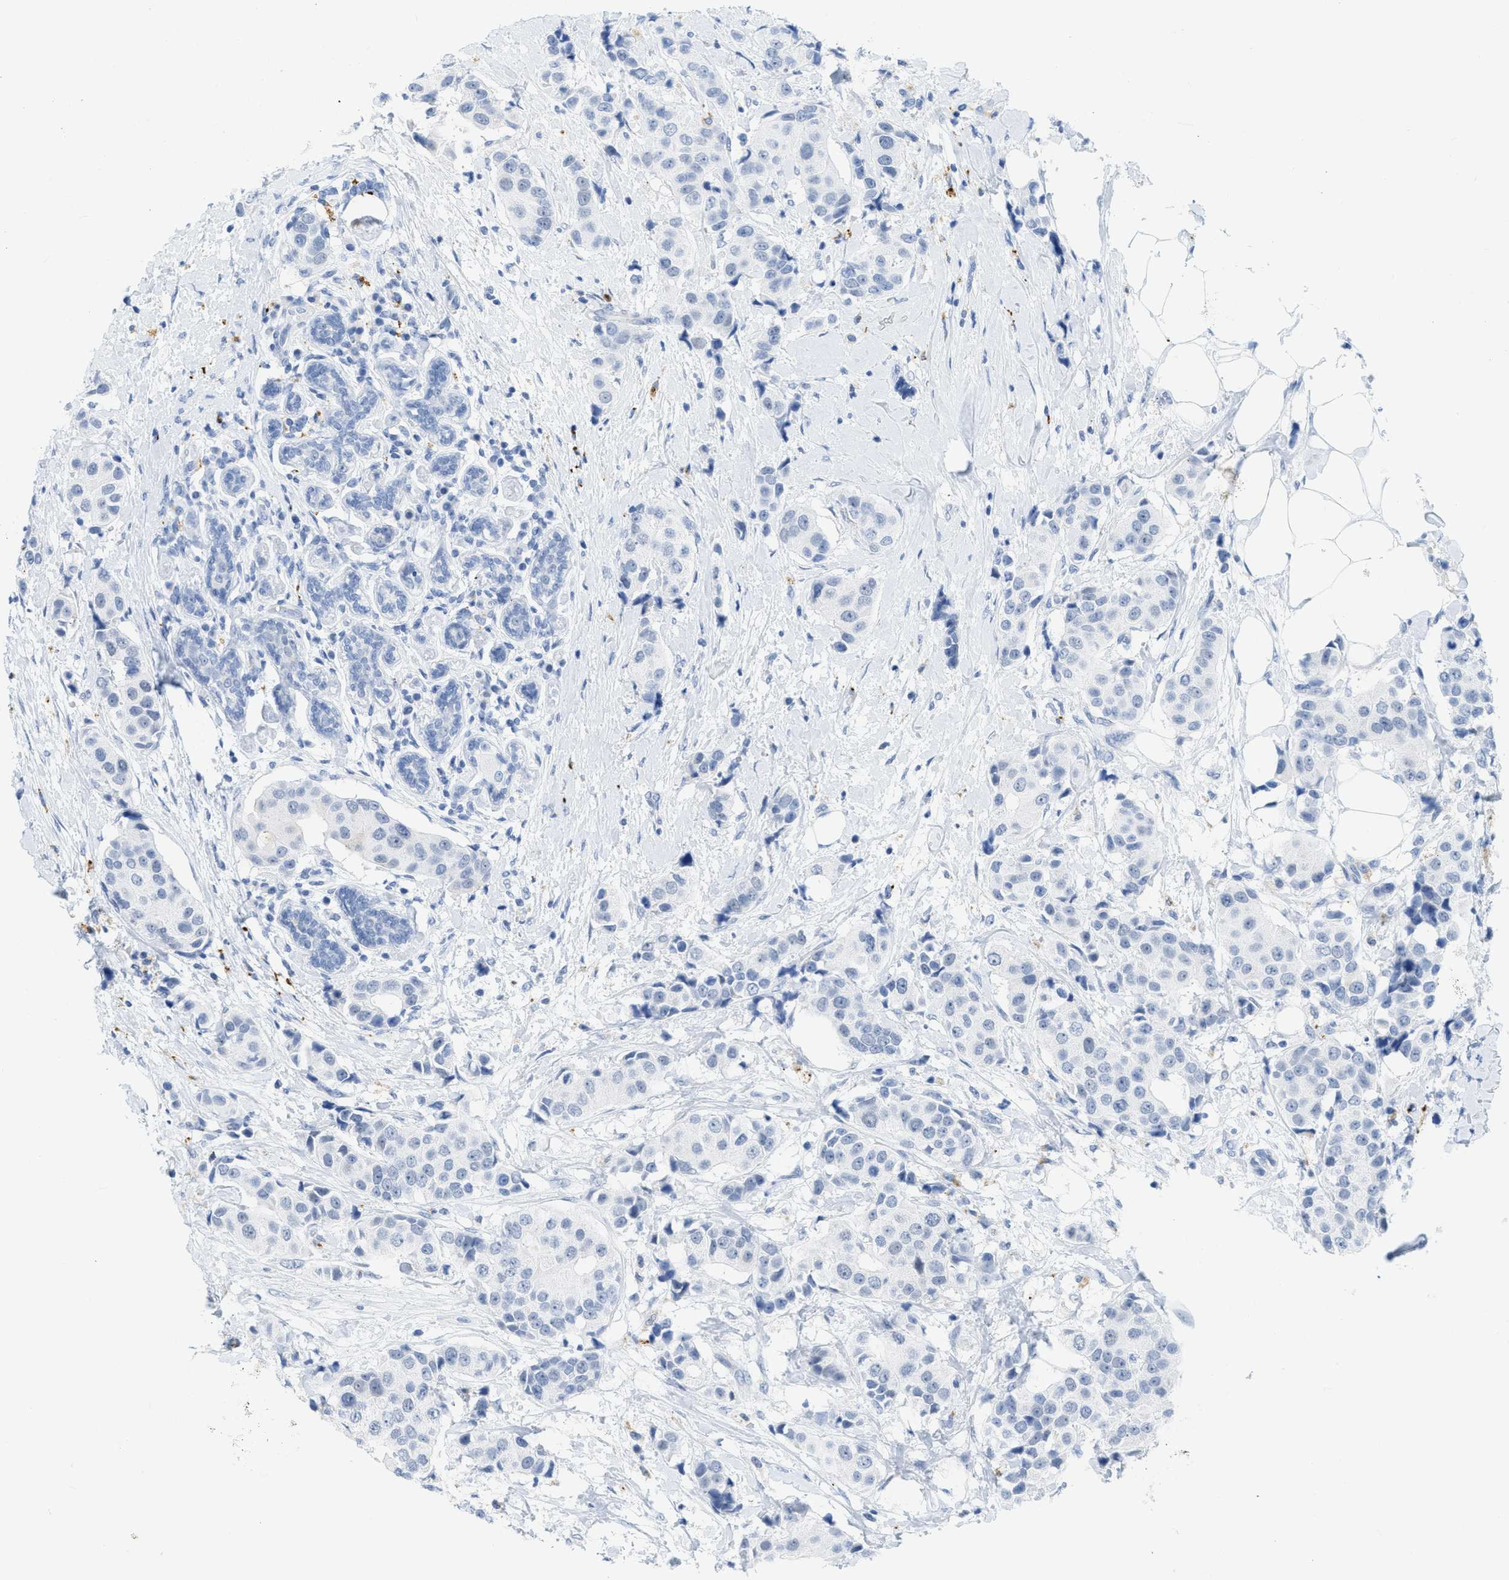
{"staining": {"intensity": "negative", "quantity": "none", "location": "none"}, "tissue": "breast cancer", "cell_type": "Tumor cells", "image_type": "cancer", "snomed": [{"axis": "morphology", "description": "Normal tissue, NOS"}, {"axis": "morphology", "description": "Duct carcinoma"}, {"axis": "topography", "description": "Breast"}], "caption": "Intraductal carcinoma (breast) was stained to show a protein in brown. There is no significant staining in tumor cells.", "gene": "WDR4", "patient": {"sex": "female", "age": 39}}